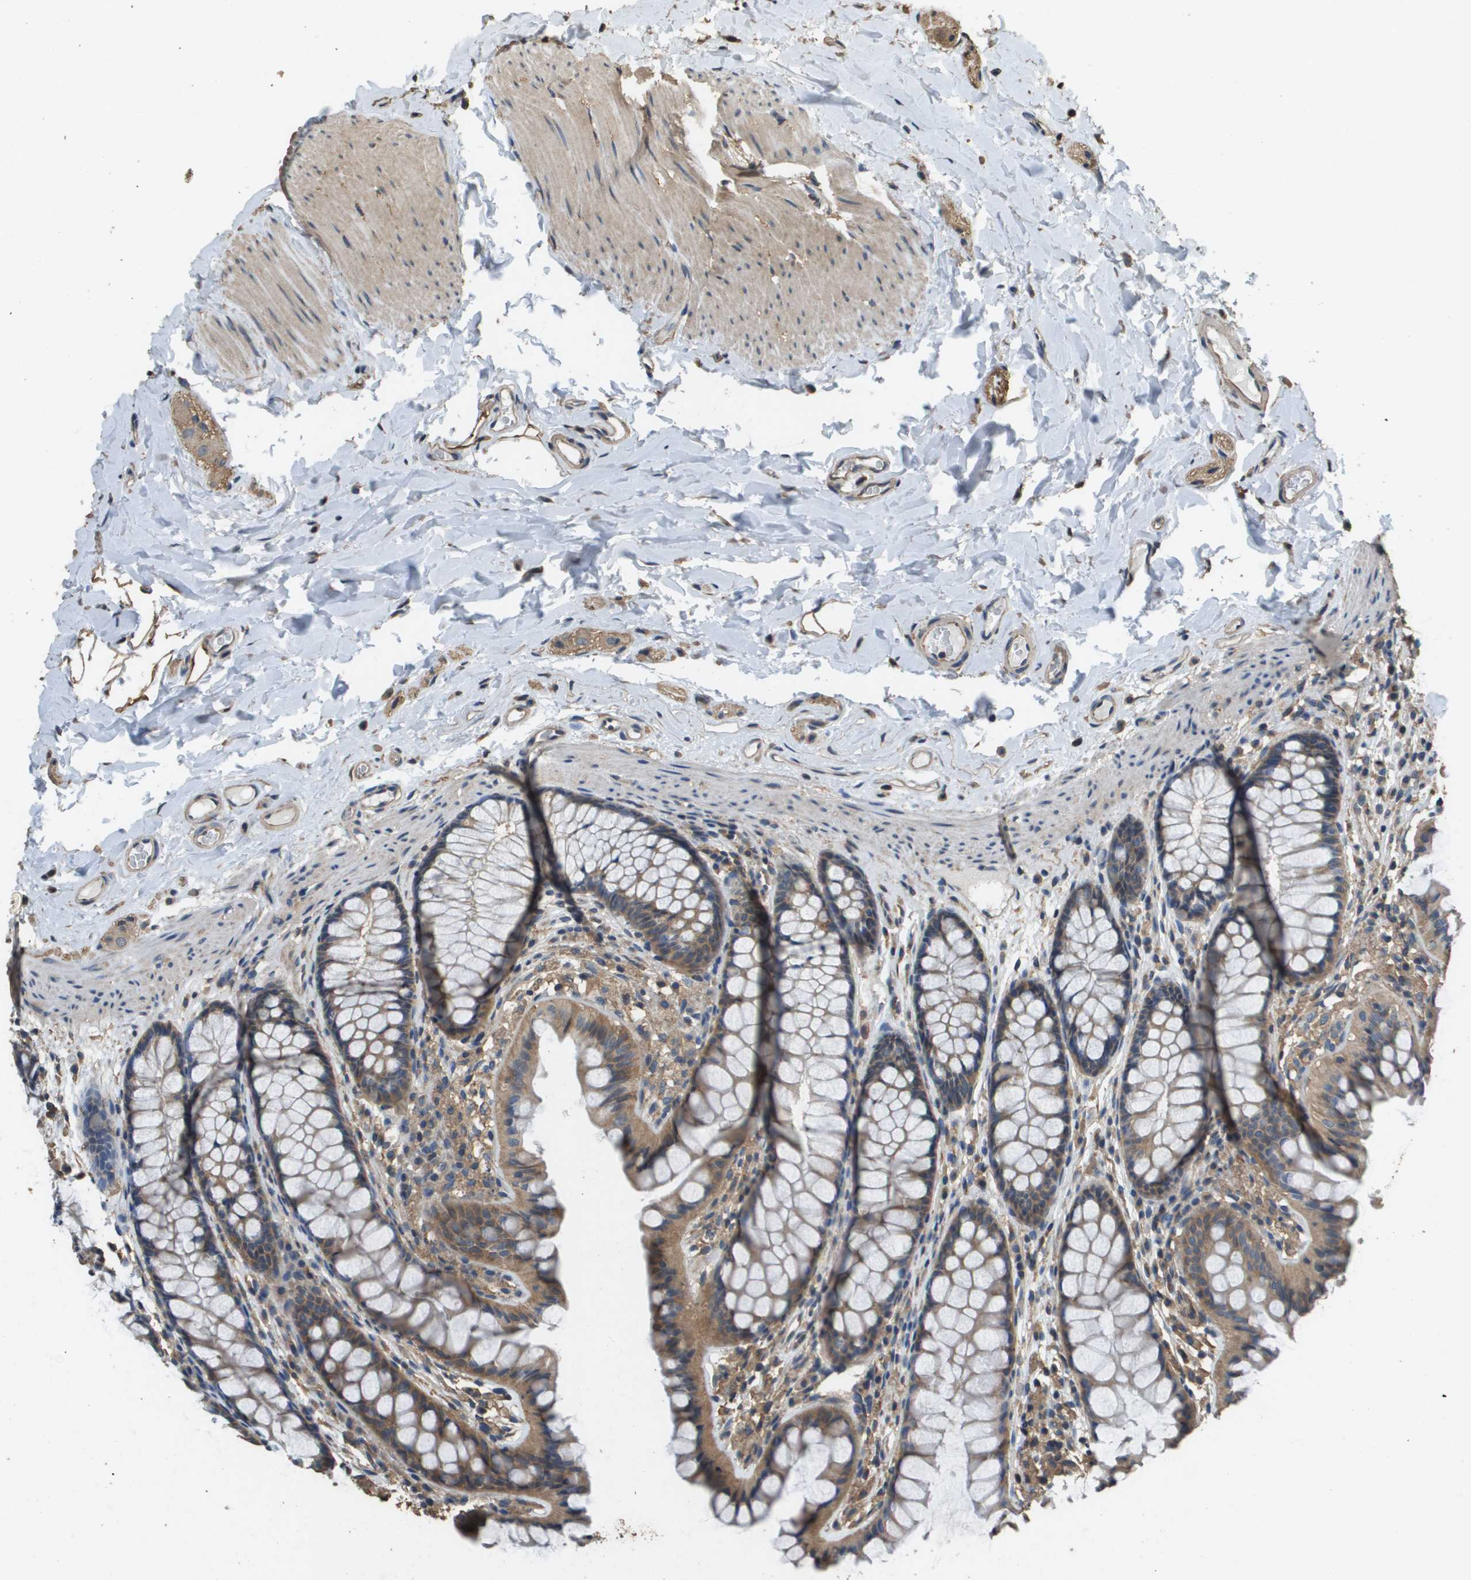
{"staining": {"intensity": "weak", "quantity": ">75%", "location": "cytoplasmic/membranous"}, "tissue": "colon", "cell_type": "Endothelial cells", "image_type": "normal", "snomed": [{"axis": "morphology", "description": "Normal tissue, NOS"}, {"axis": "topography", "description": "Colon"}], "caption": "Immunohistochemistry (IHC) photomicrograph of normal colon: colon stained using immunohistochemistry (IHC) demonstrates low levels of weak protein expression localized specifically in the cytoplasmic/membranous of endothelial cells, appearing as a cytoplasmic/membranous brown color.", "gene": "RAB6B", "patient": {"sex": "female", "age": 55}}